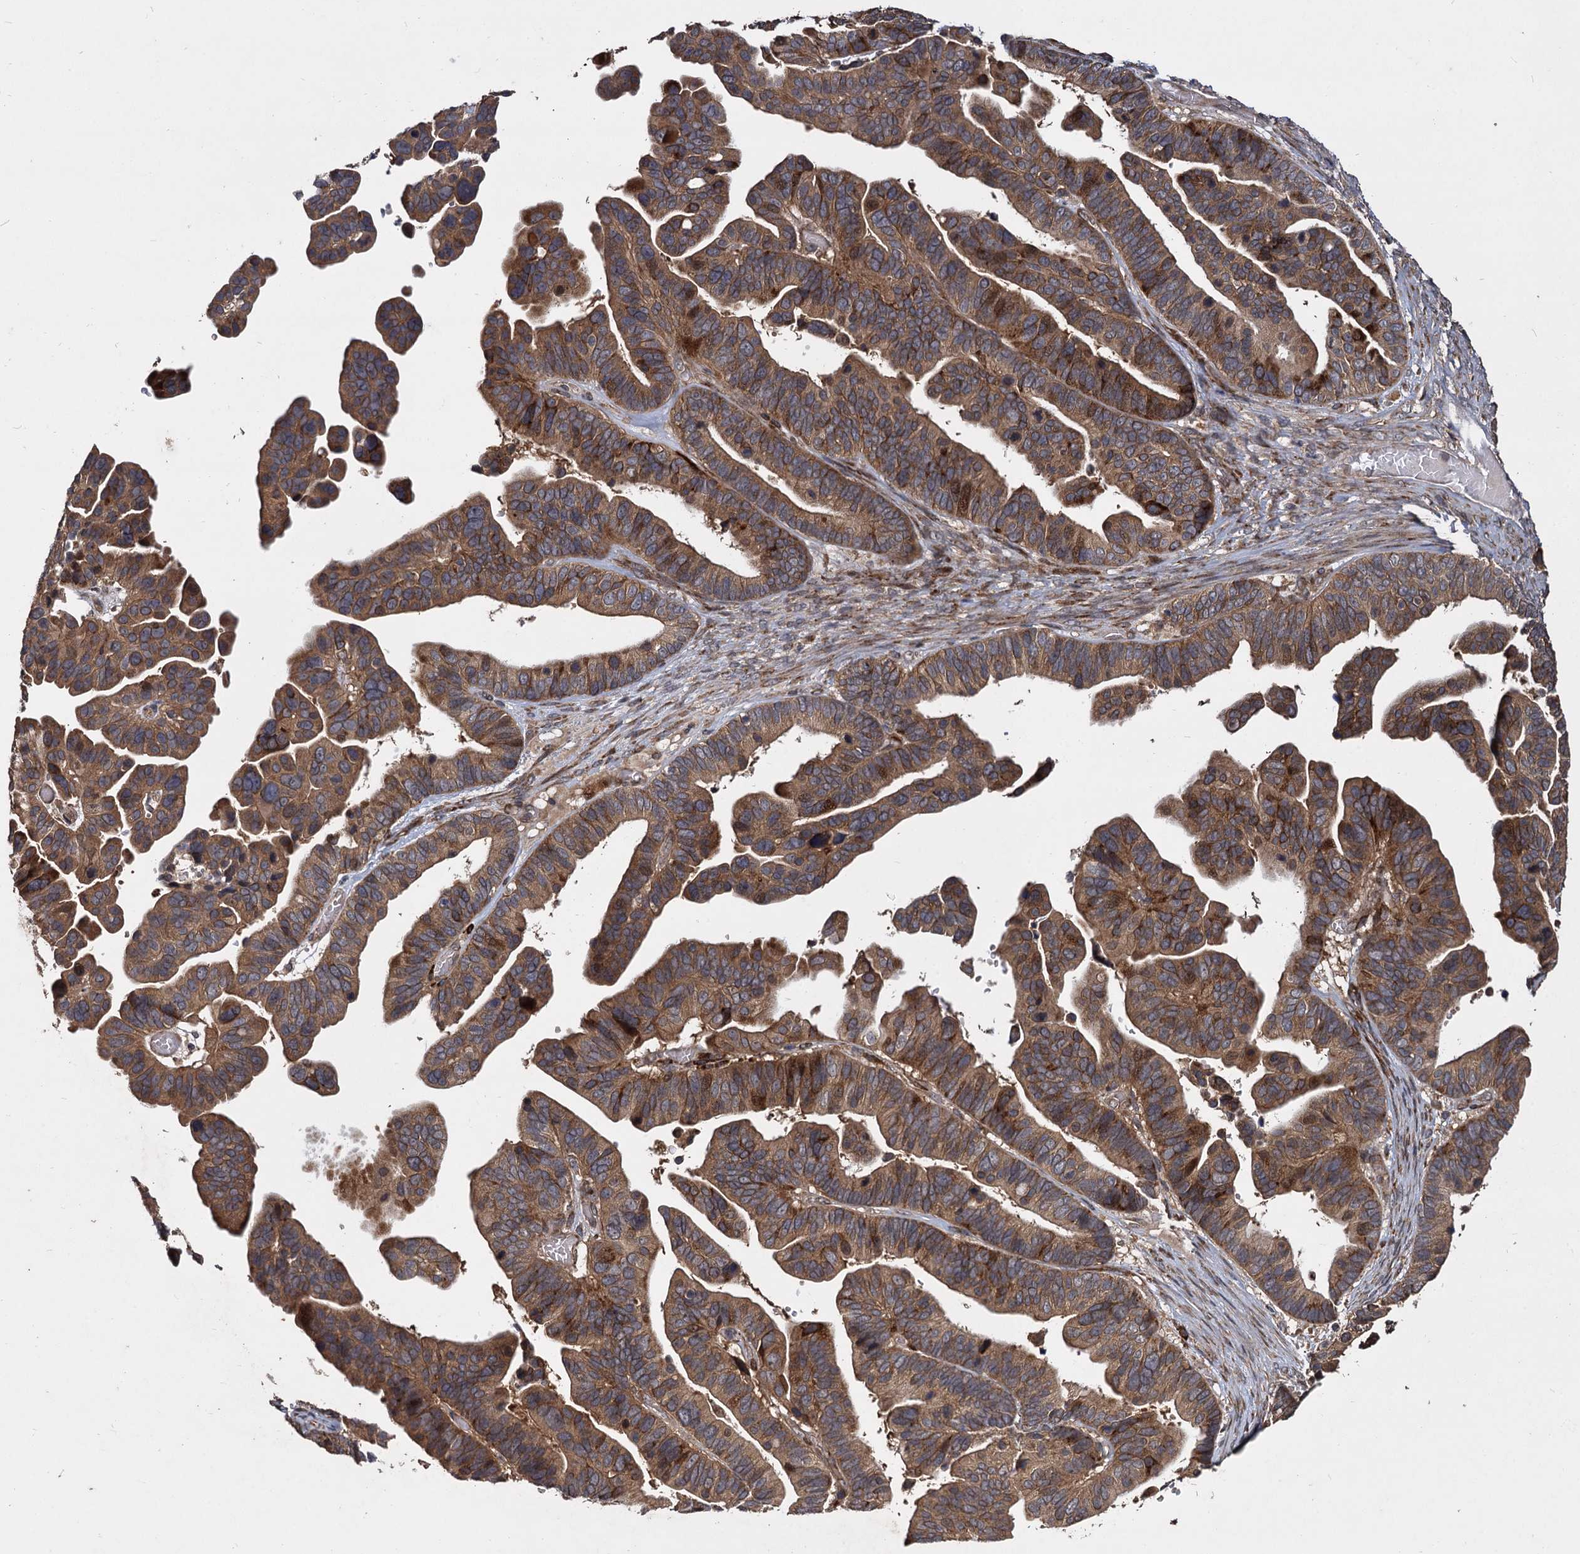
{"staining": {"intensity": "strong", "quantity": ">75%", "location": "cytoplasmic/membranous"}, "tissue": "ovarian cancer", "cell_type": "Tumor cells", "image_type": "cancer", "snomed": [{"axis": "morphology", "description": "Cystadenocarcinoma, serous, NOS"}, {"axis": "topography", "description": "Ovary"}], "caption": "About >75% of tumor cells in human ovarian cancer demonstrate strong cytoplasmic/membranous protein expression as visualized by brown immunohistochemical staining.", "gene": "INPPL1", "patient": {"sex": "female", "age": 56}}